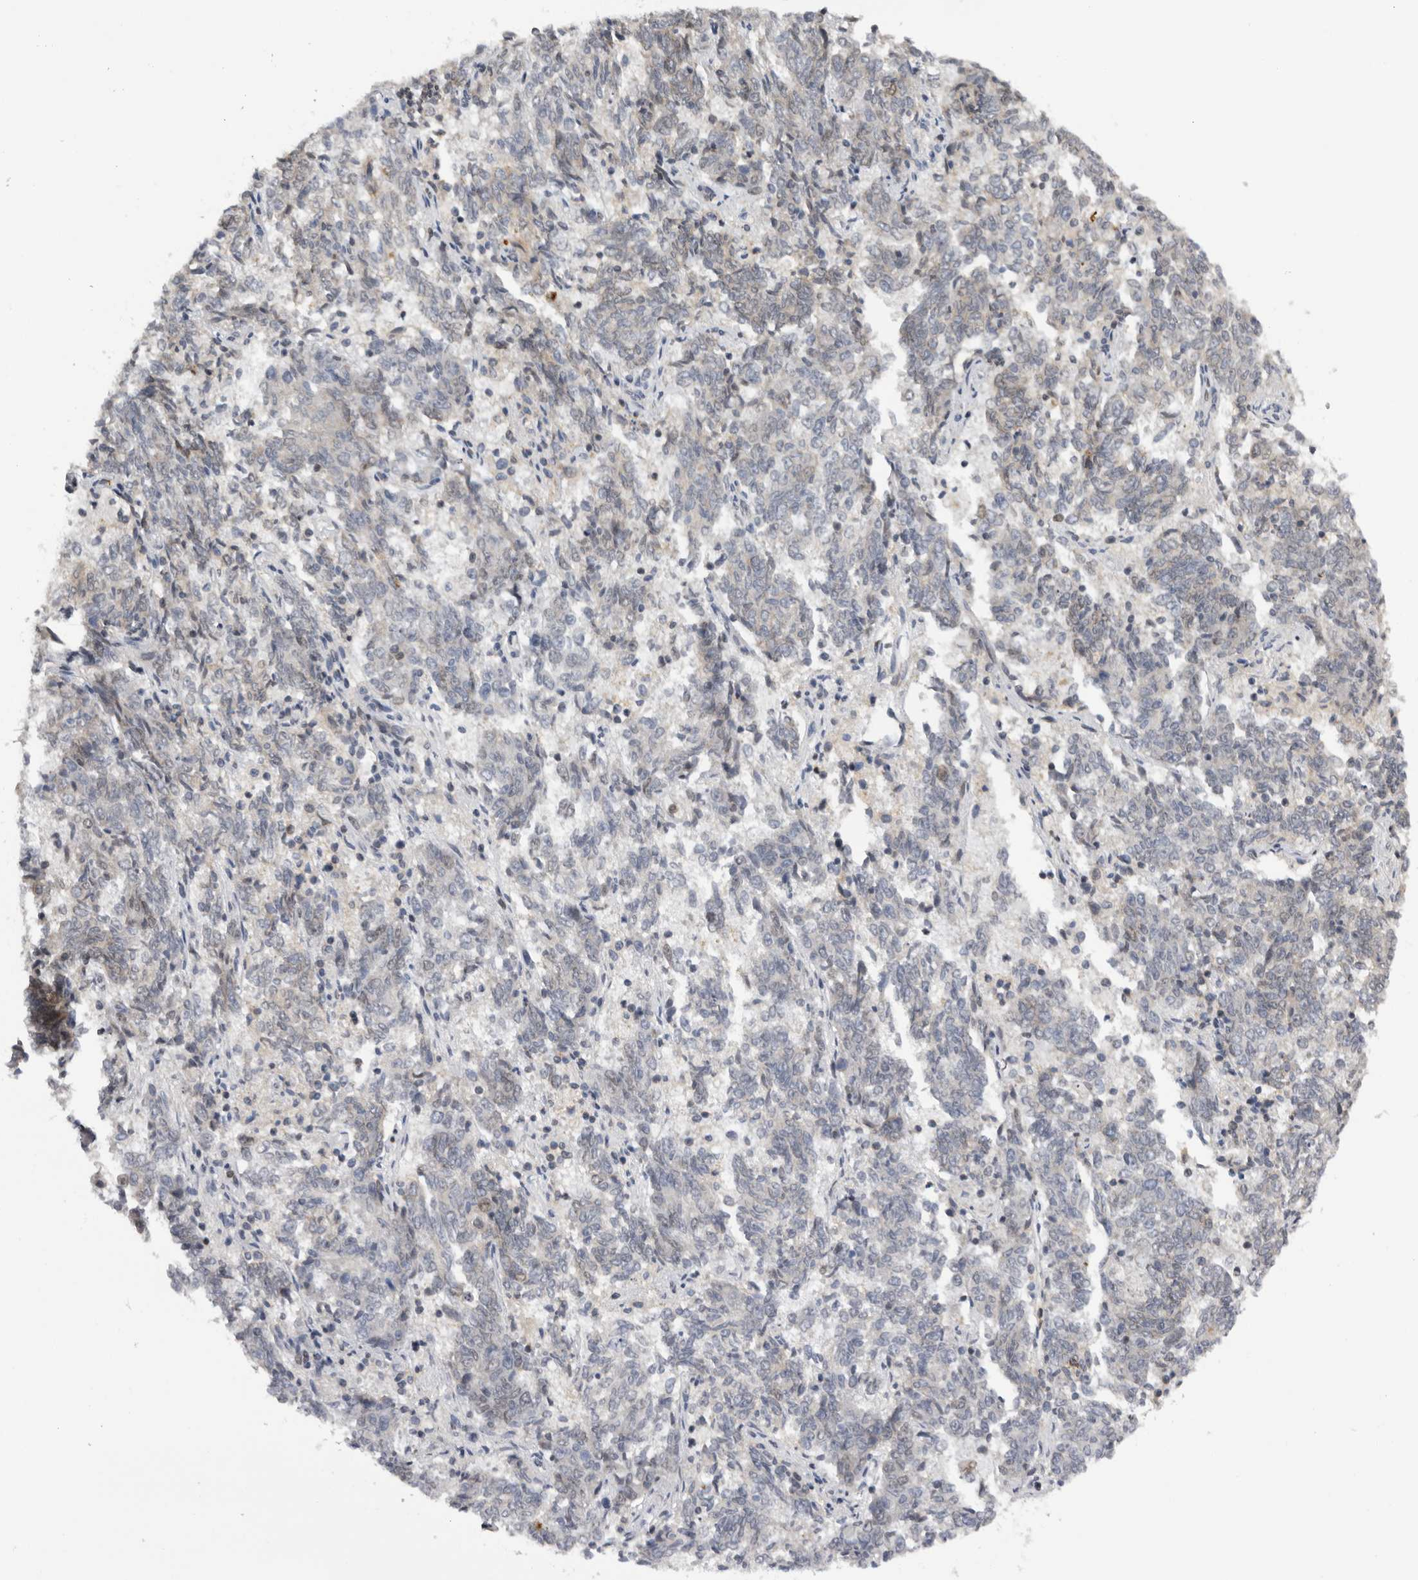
{"staining": {"intensity": "negative", "quantity": "none", "location": "none"}, "tissue": "endometrial cancer", "cell_type": "Tumor cells", "image_type": "cancer", "snomed": [{"axis": "morphology", "description": "Adenocarcinoma, NOS"}, {"axis": "topography", "description": "Endometrium"}], "caption": "This is a image of immunohistochemistry (IHC) staining of endometrial cancer (adenocarcinoma), which shows no expression in tumor cells.", "gene": "KIF2B", "patient": {"sex": "female", "age": 80}}